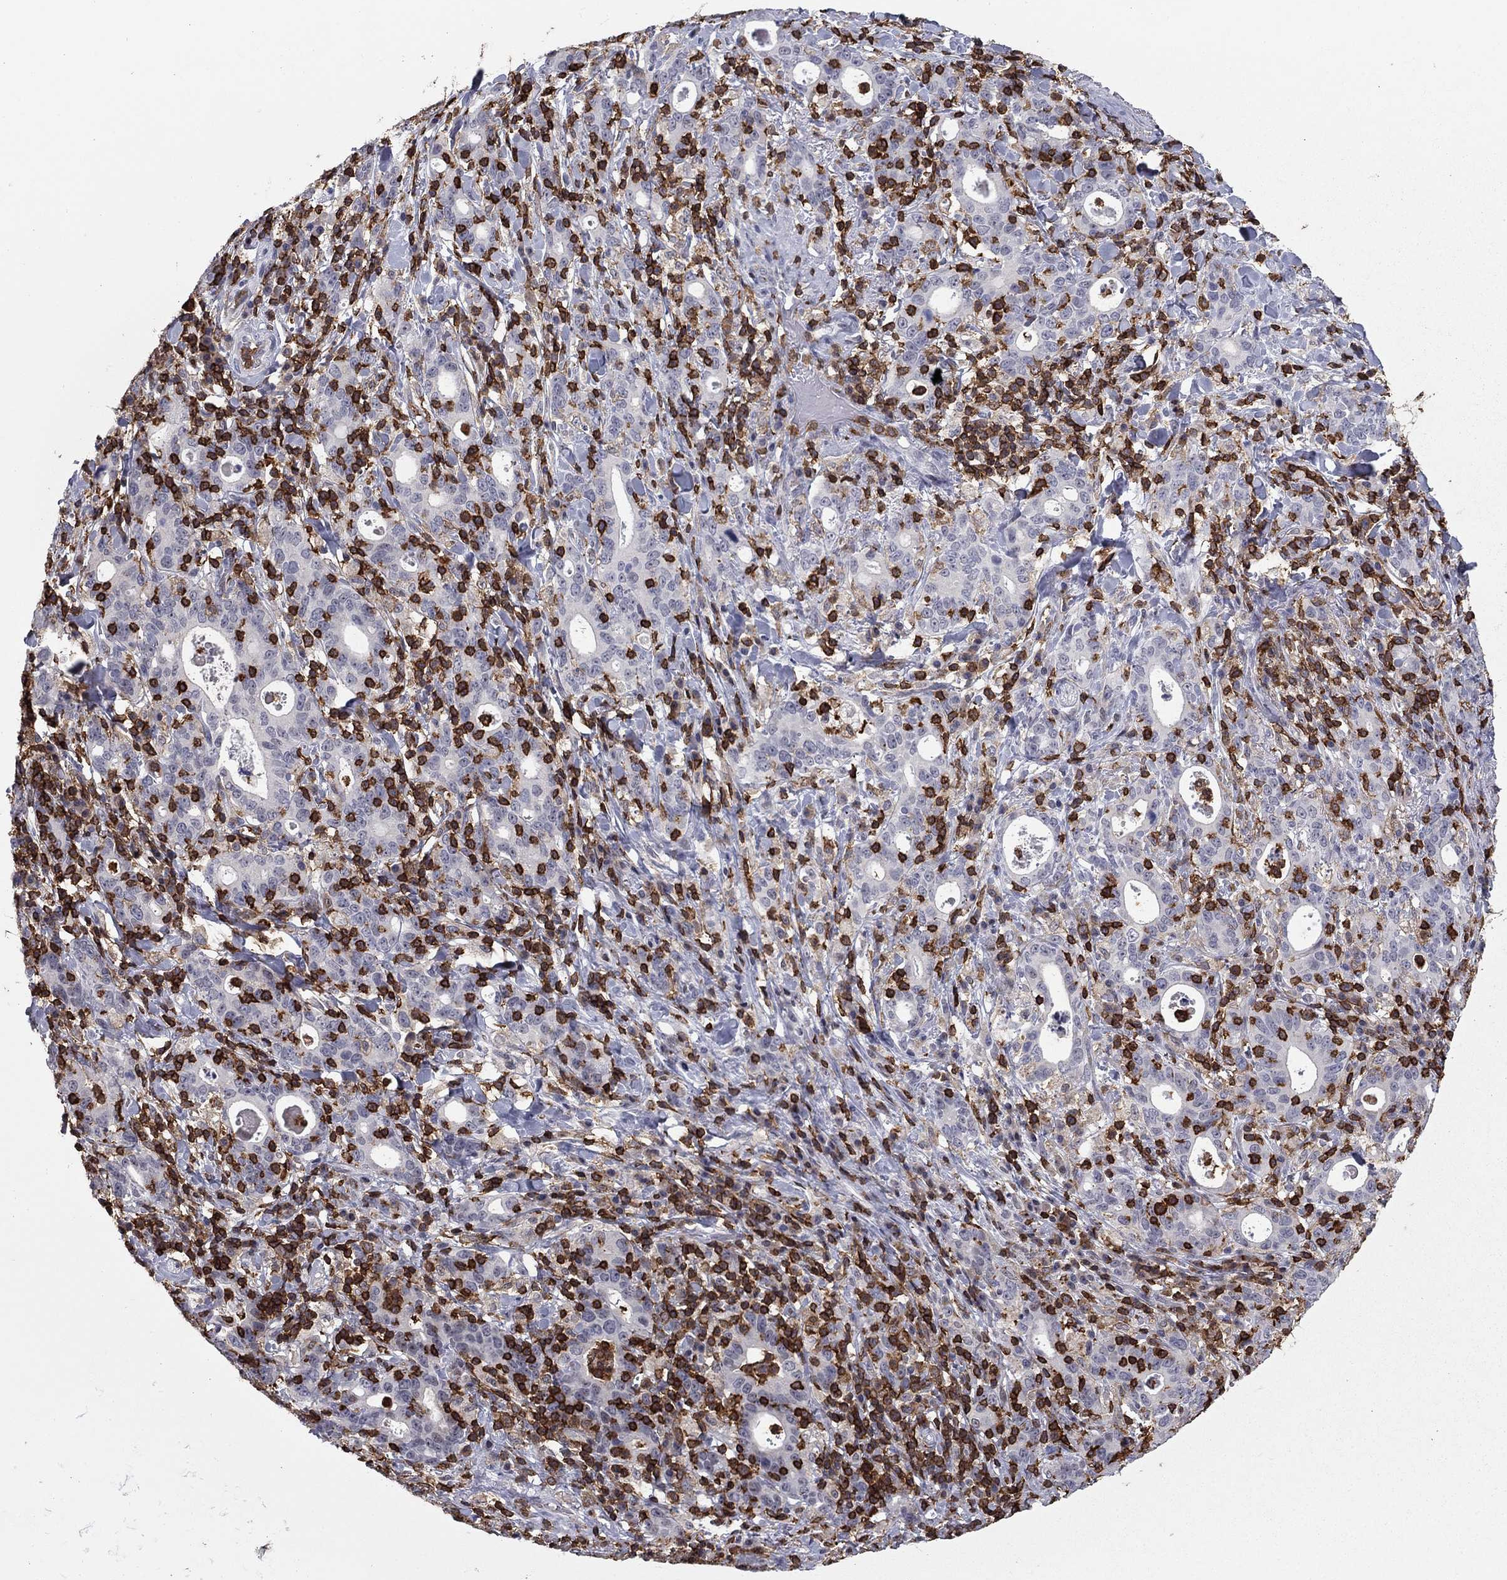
{"staining": {"intensity": "negative", "quantity": "none", "location": "none"}, "tissue": "stomach cancer", "cell_type": "Tumor cells", "image_type": "cancer", "snomed": [{"axis": "morphology", "description": "Adenocarcinoma, NOS"}, {"axis": "topography", "description": "Stomach"}], "caption": "Tumor cells show no significant expression in adenocarcinoma (stomach).", "gene": "ARHGAP27", "patient": {"sex": "male", "age": 79}}